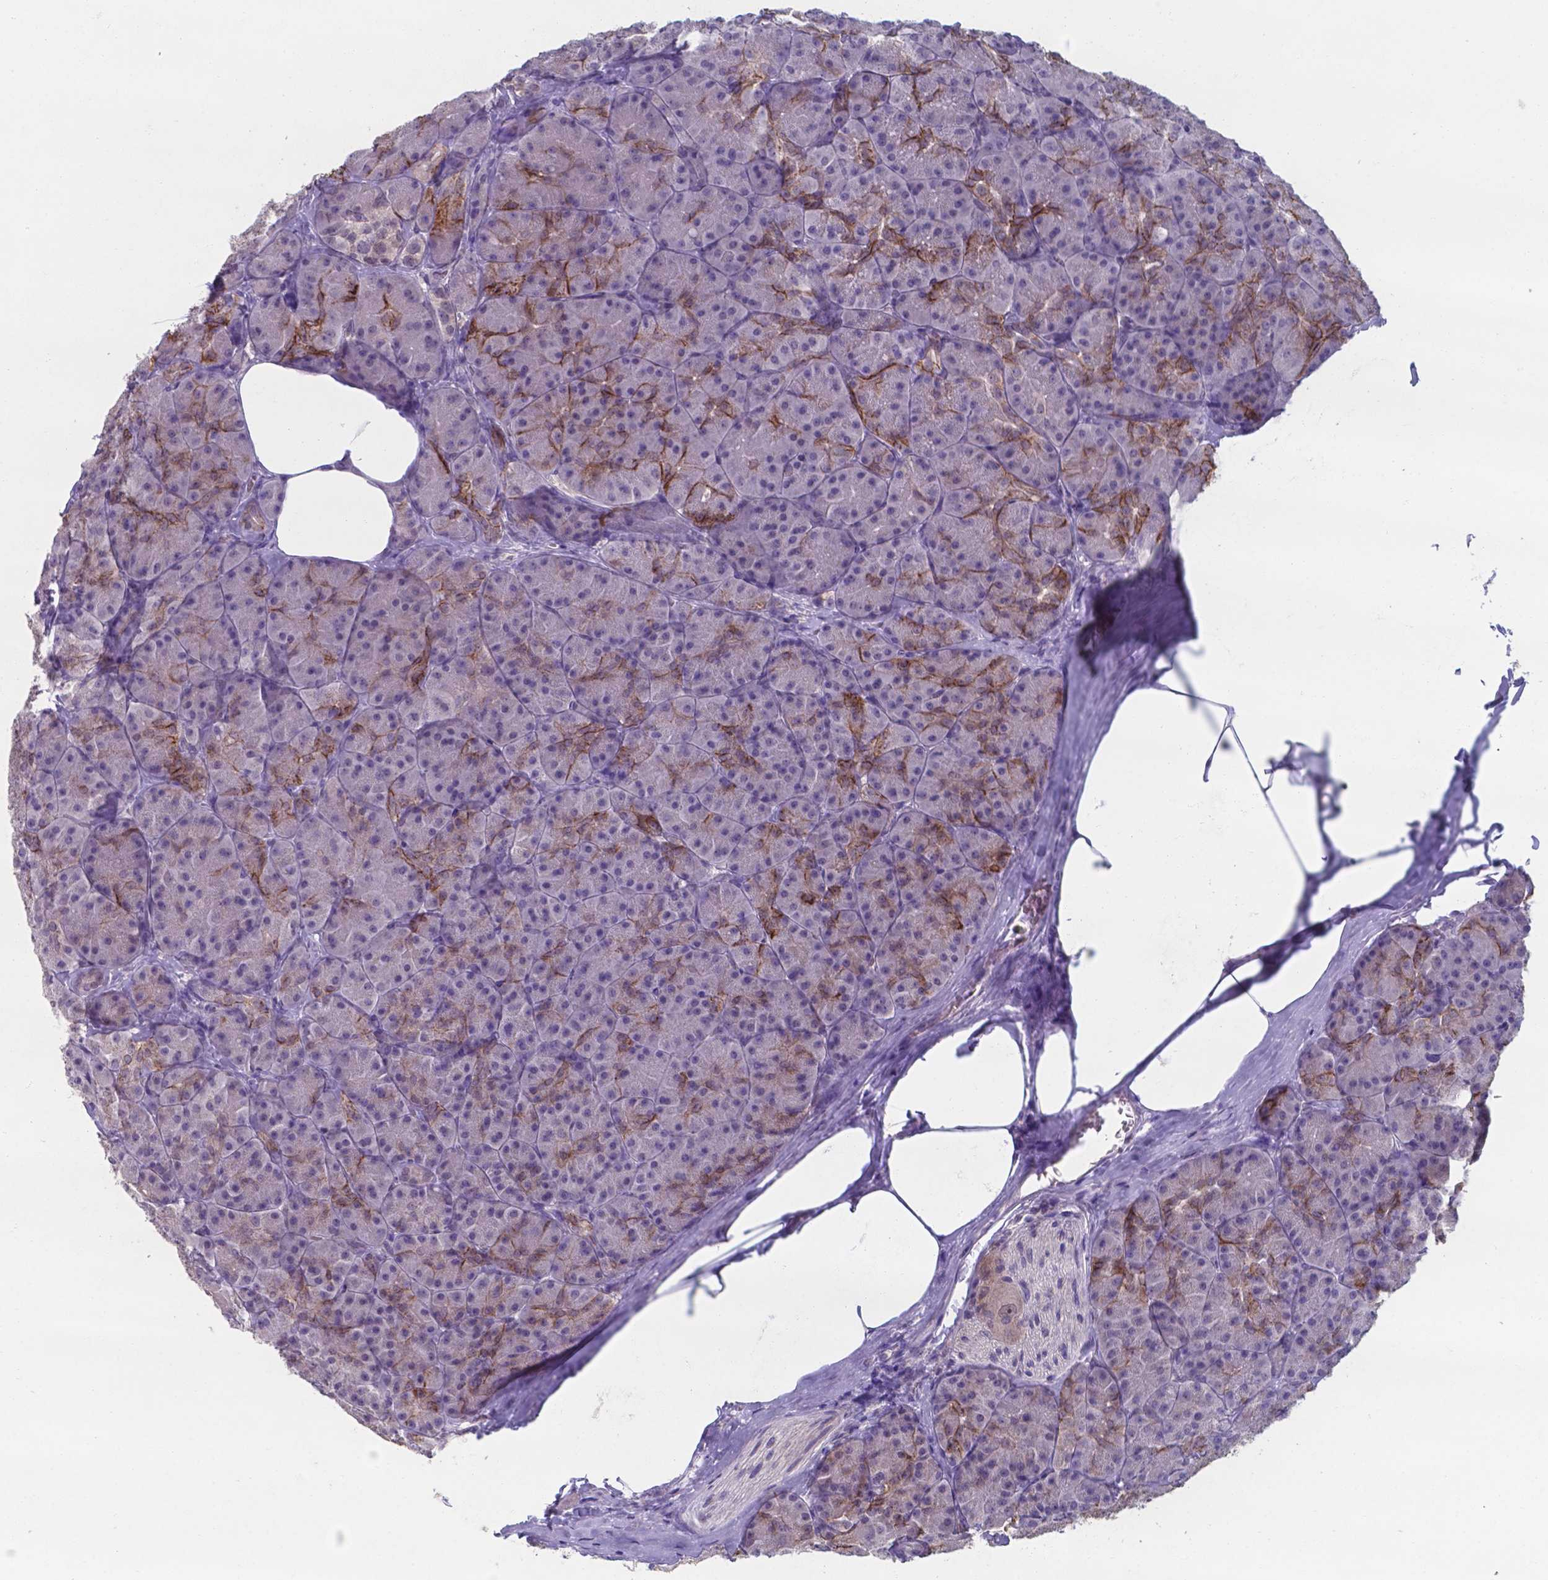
{"staining": {"intensity": "strong", "quantity": "<25%", "location": "cytoplasmic/membranous"}, "tissue": "pancreas", "cell_type": "Exocrine glandular cells", "image_type": "normal", "snomed": [{"axis": "morphology", "description": "Normal tissue, NOS"}, {"axis": "topography", "description": "Pancreas"}], "caption": "Exocrine glandular cells exhibit medium levels of strong cytoplasmic/membranous positivity in approximately <25% of cells in unremarkable pancreas.", "gene": "UBE2E2", "patient": {"sex": "male", "age": 57}}